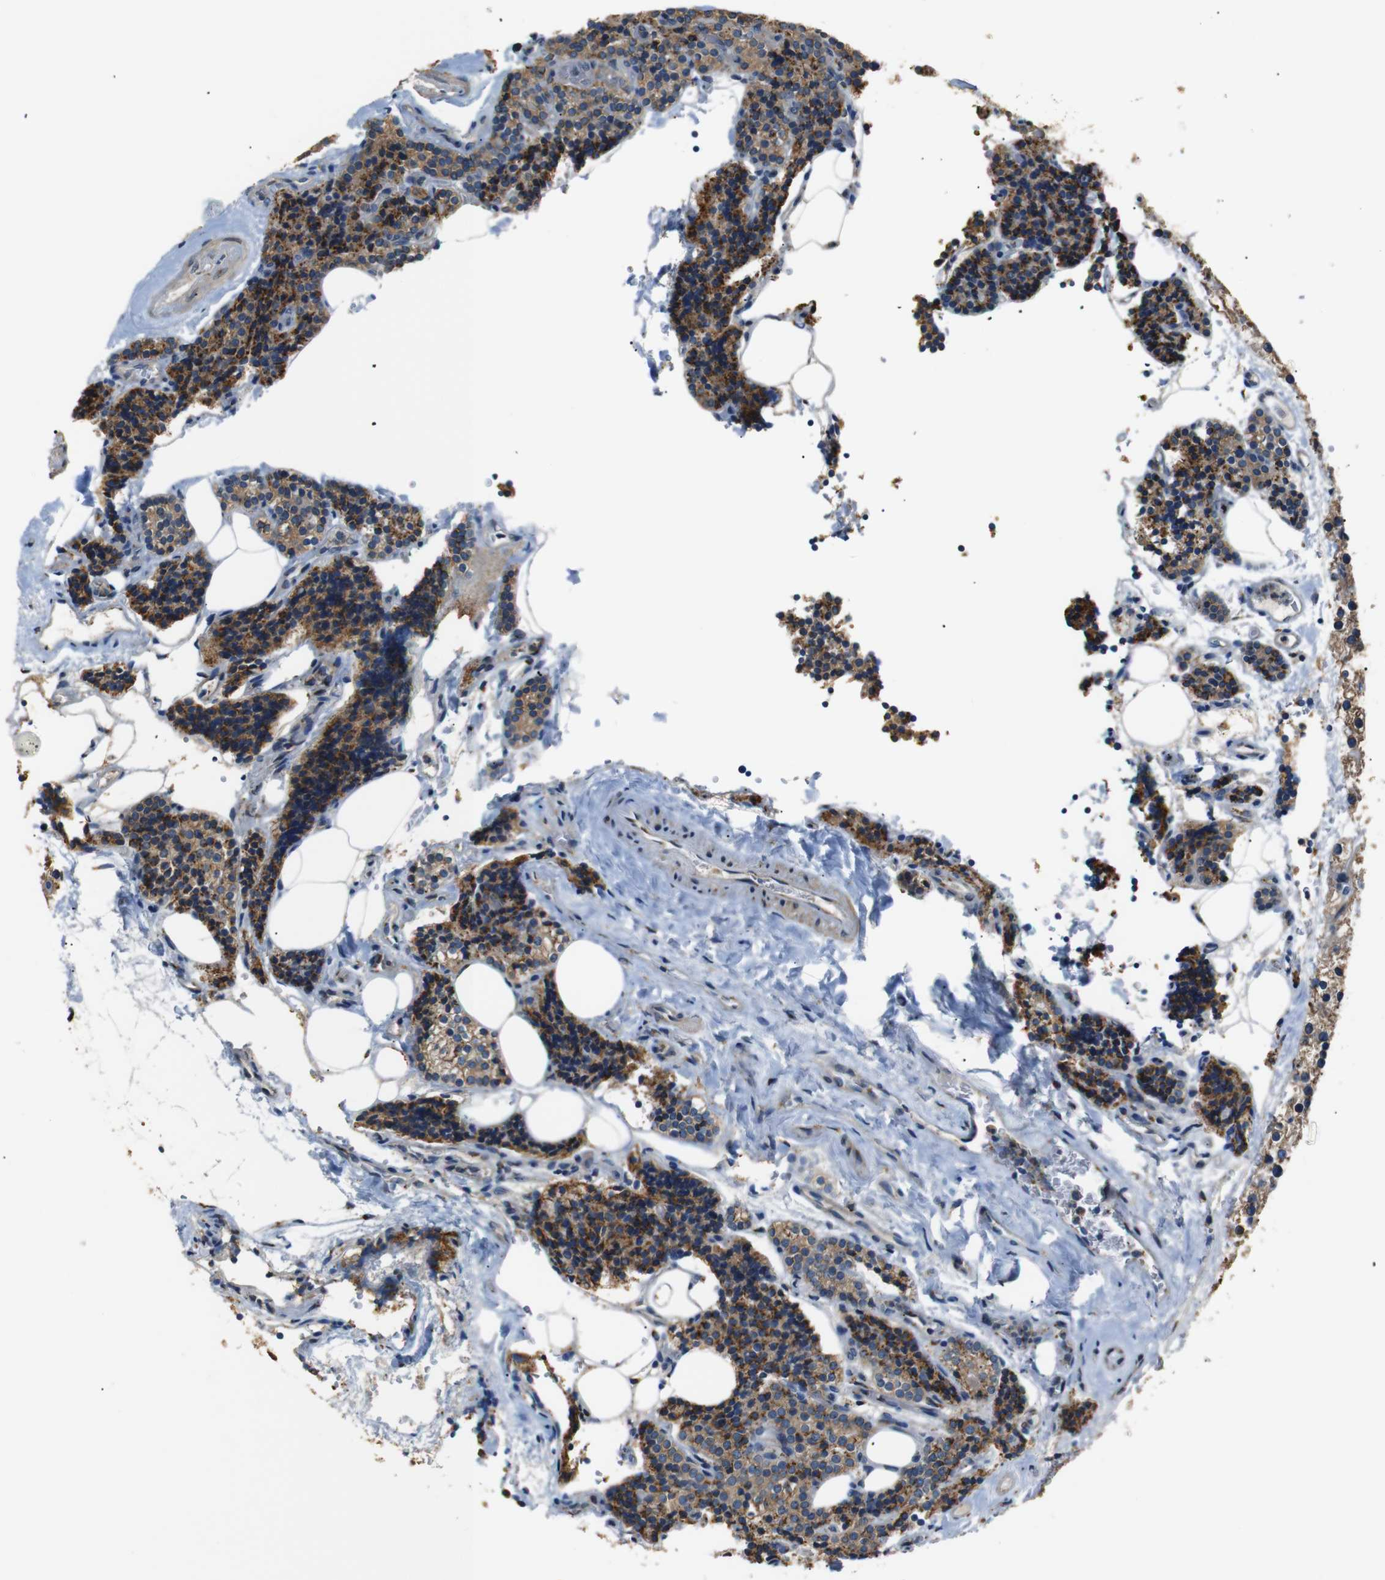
{"staining": {"intensity": "moderate", "quantity": "25%-75%", "location": "cytoplasmic/membranous"}, "tissue": "parathyroid gland", "cell_type": "Glandular cells", "image_type": "normal", "snomed": [{"axis": "morphology", "description": "Normal tissue, NOS"}, {"axis": "morphology", "description": "Adenoma, NOS"}, {"axis": "topography", "description": "Parathyroid gland"}], "caption": "This photomicrograph displays benign parathyroid gland stained with immunohistochemistry to label a protein in brown. The cytoplasmic/membranous of glandular cells show moderate positivity for the protein. Nuclei are counter-stained blue.", "gene": "TMED2", "patient": {"sex": "female", "age": 70}}